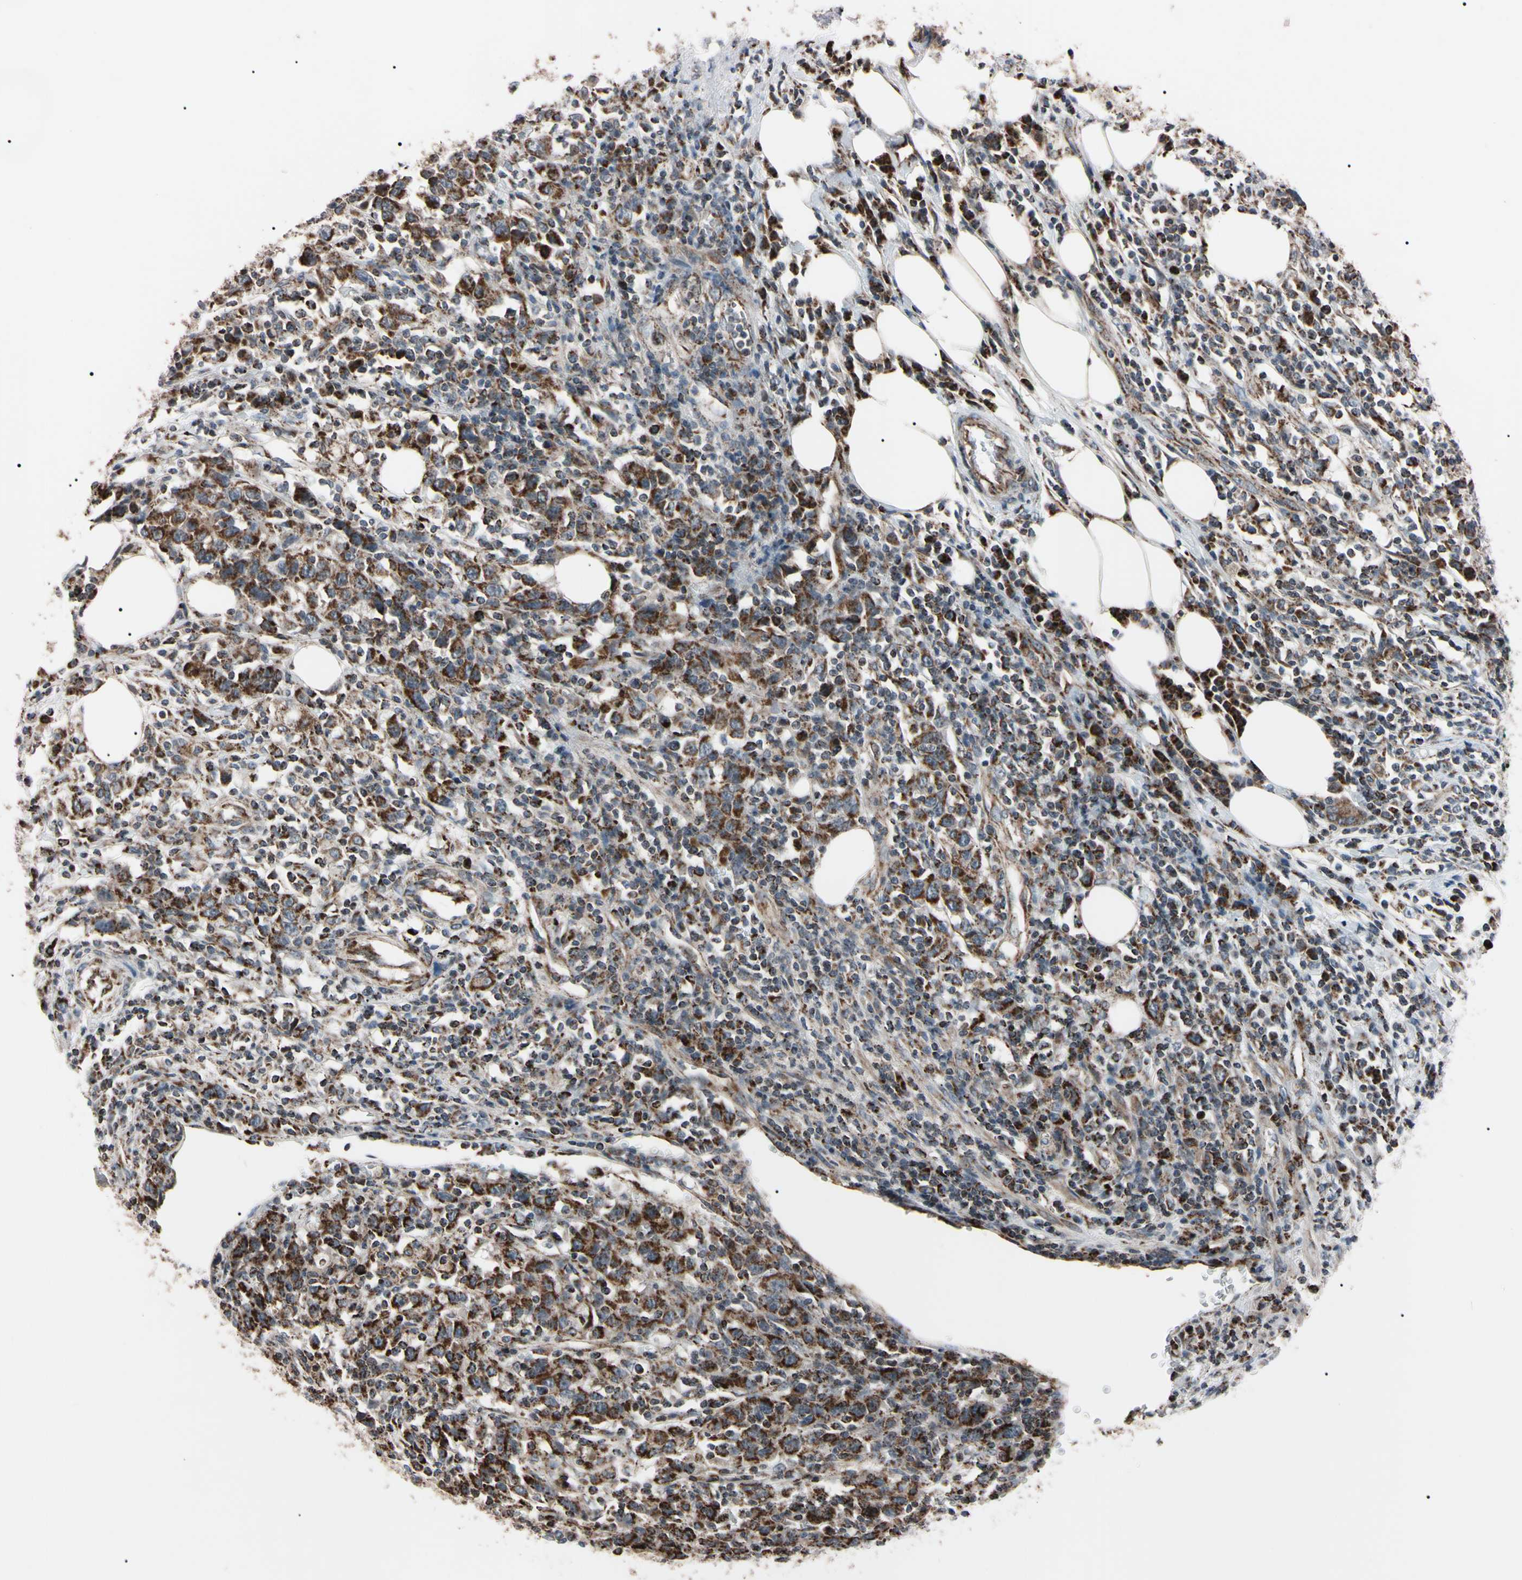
{"staining": {"intensity": "moderate", "quantity": ">75%", "location": "cytoplasmic/membranous"}, "tissue": "urothelial cancer", "cell_type": "Tumor cells", "image_type": "cancer", "snomed": [{"axis": "morphology", "description": "Urothelial carcinoma, High grade"}, {"axis": "topography", "description": "Urinary bladder"}], "caption": "Urothelial cancer was stained to show a protein in brown. There is medium levels of moderate cytoplasmic/membranous expression in about >75% of tumor cells.", "gene": "TNFRSF1A", "patient": {"sex": "male", "age": 61}}